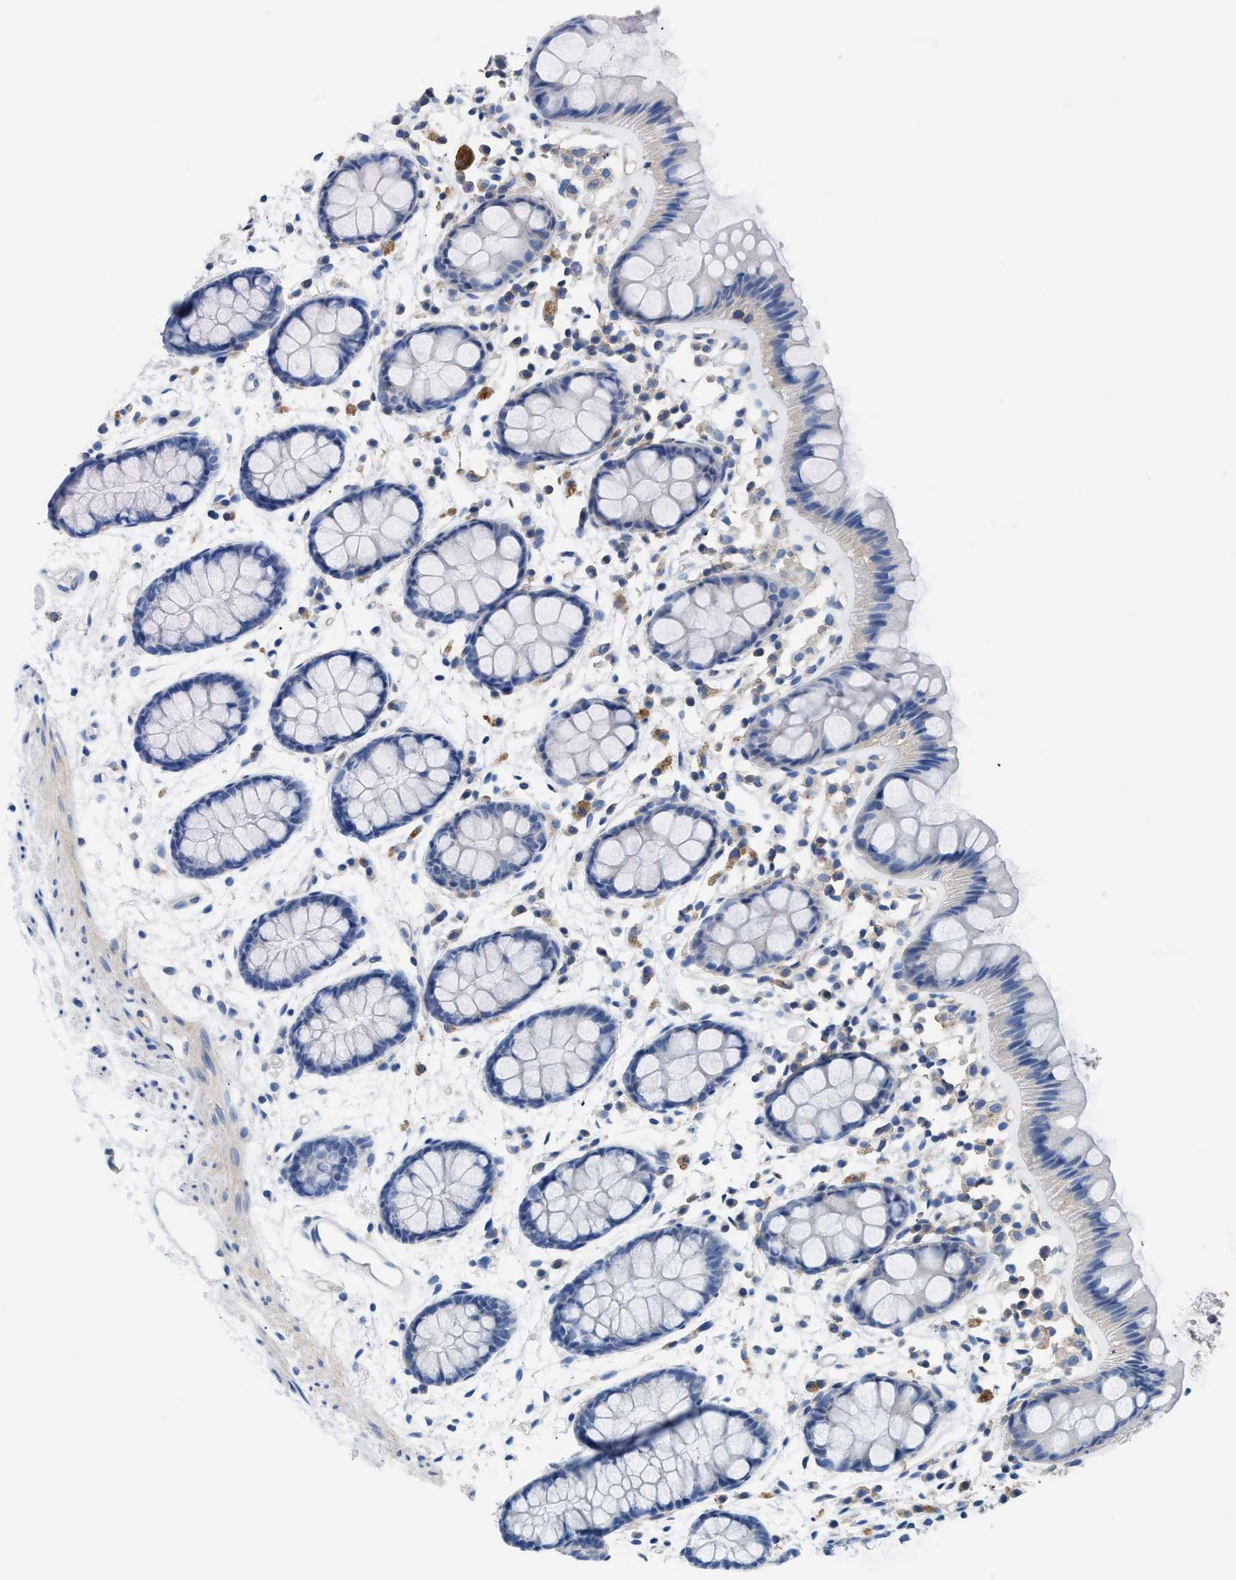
{"staining": {"intensity": "negative", "quantity": "none", "location": "none"}, "tissue": "rectum", "cell_type": "Glandular cells", "image_type": "normal", "snomed": [{"axis": "morphology", "description": "Normal tissue, NOS"}, {"axis": "topography", "description": "Rectum"}], "caption": "High magnification brightfield microscopy of benign rectum stained with DAB (3,3'-diaminobenzidine) (brown) and counterstained with hematoxylin (blue): glandular cells show no significant staining. The staining was performed using DAB (3,3'-diaminobenzidine) to visualize the protein expression in brown, while the nuclei were stained in blue with hematoxylin (Magnification: 20x).", "gene": "SLC10A6", "patient": {"sex": "female", "age": 66}}